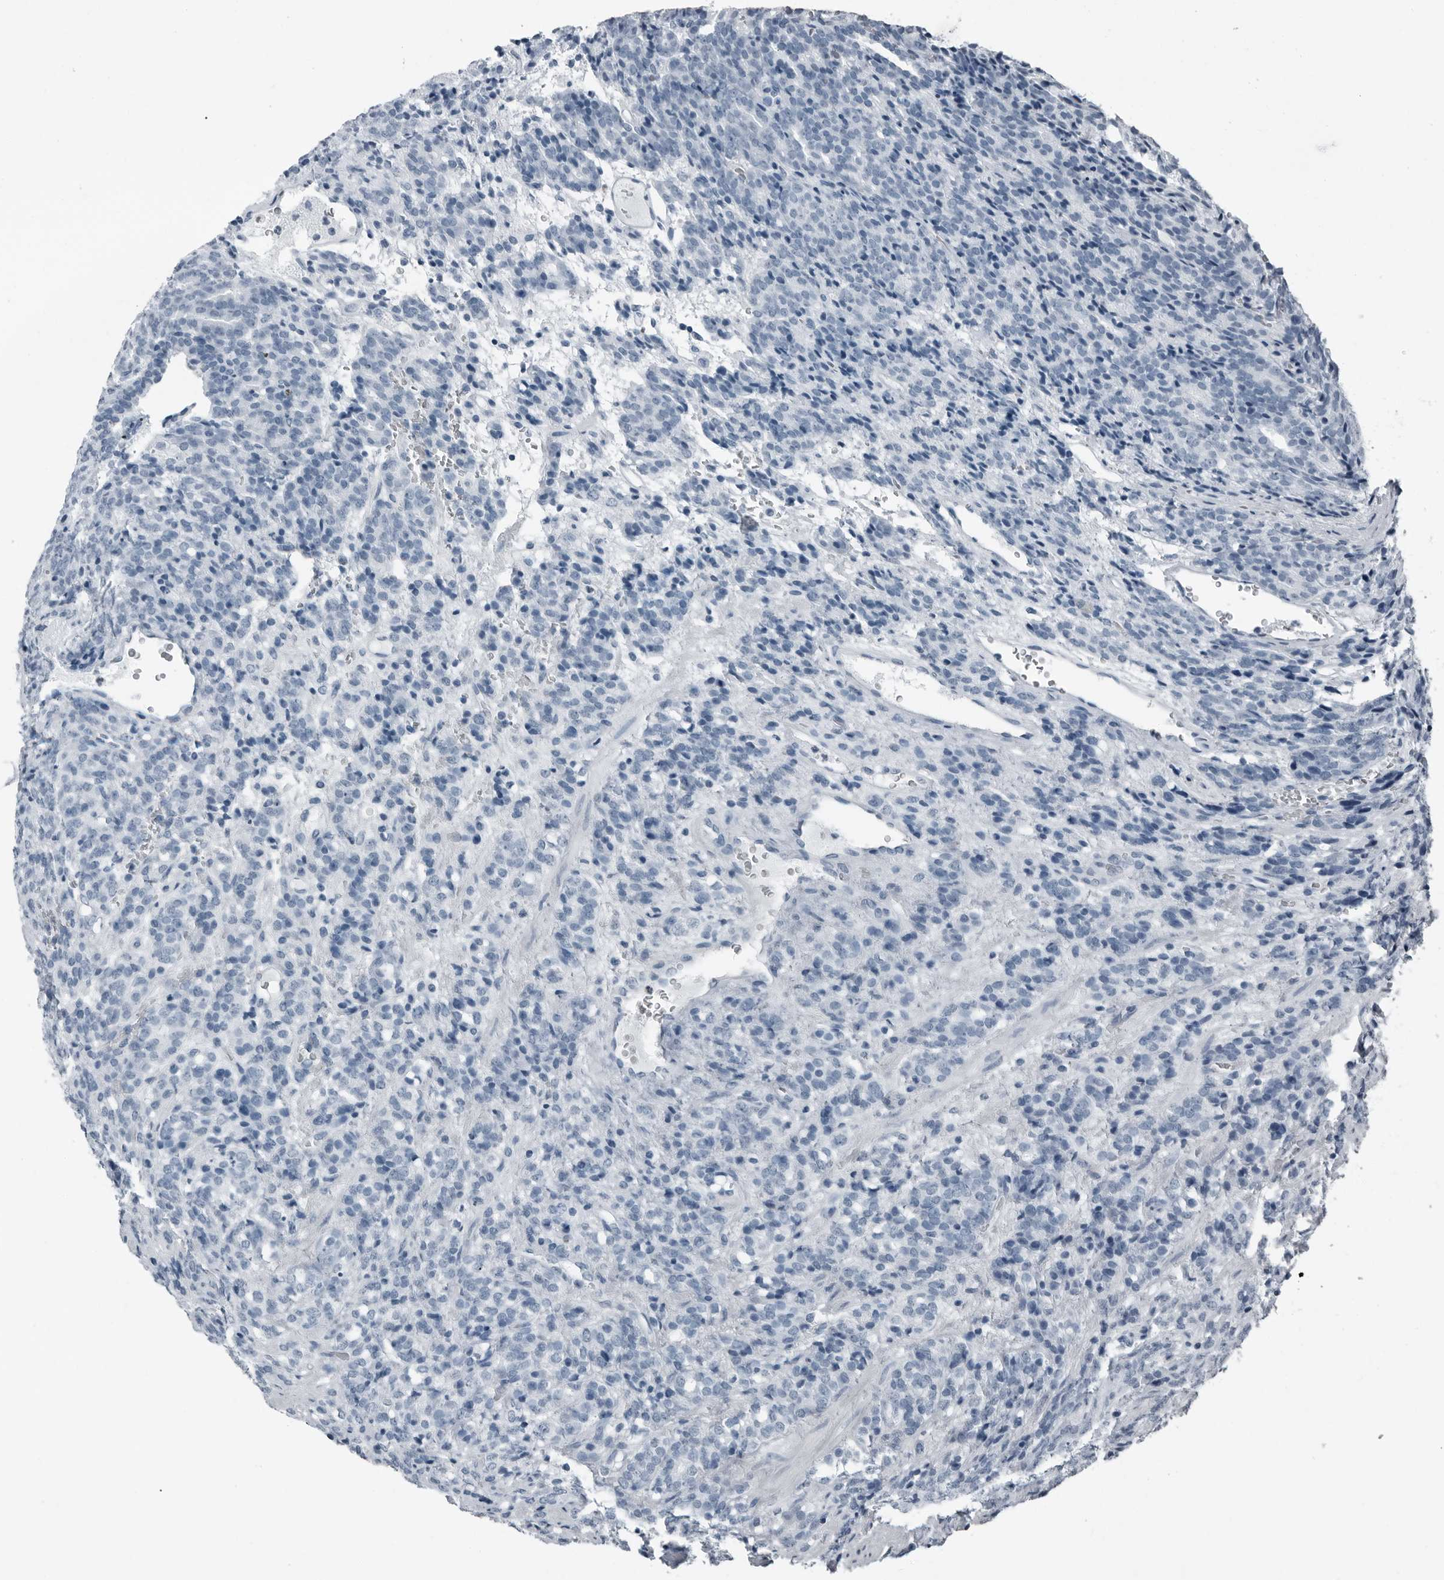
{"staining": {"intensity": "negative", "quantity": "none", "location": "none"}, "tissue": "prostate cancer", "cell_type": "Tumor cells", "image_type": "cancer", "snomed": [{"axis": "morphology", "description": "Adenocarcinoma, High grade"}, {"axis": "topography", "description": "Prostate"}], "caption": "Immunohistochemical staining of human prostate cancer (adenocarcinoma (high-grade)) exhibits no significant expression in tumor cells. Nuclei are stained in blue.", "gene": "PRSS1", "patient": {"sex": "male", "age": 62}}